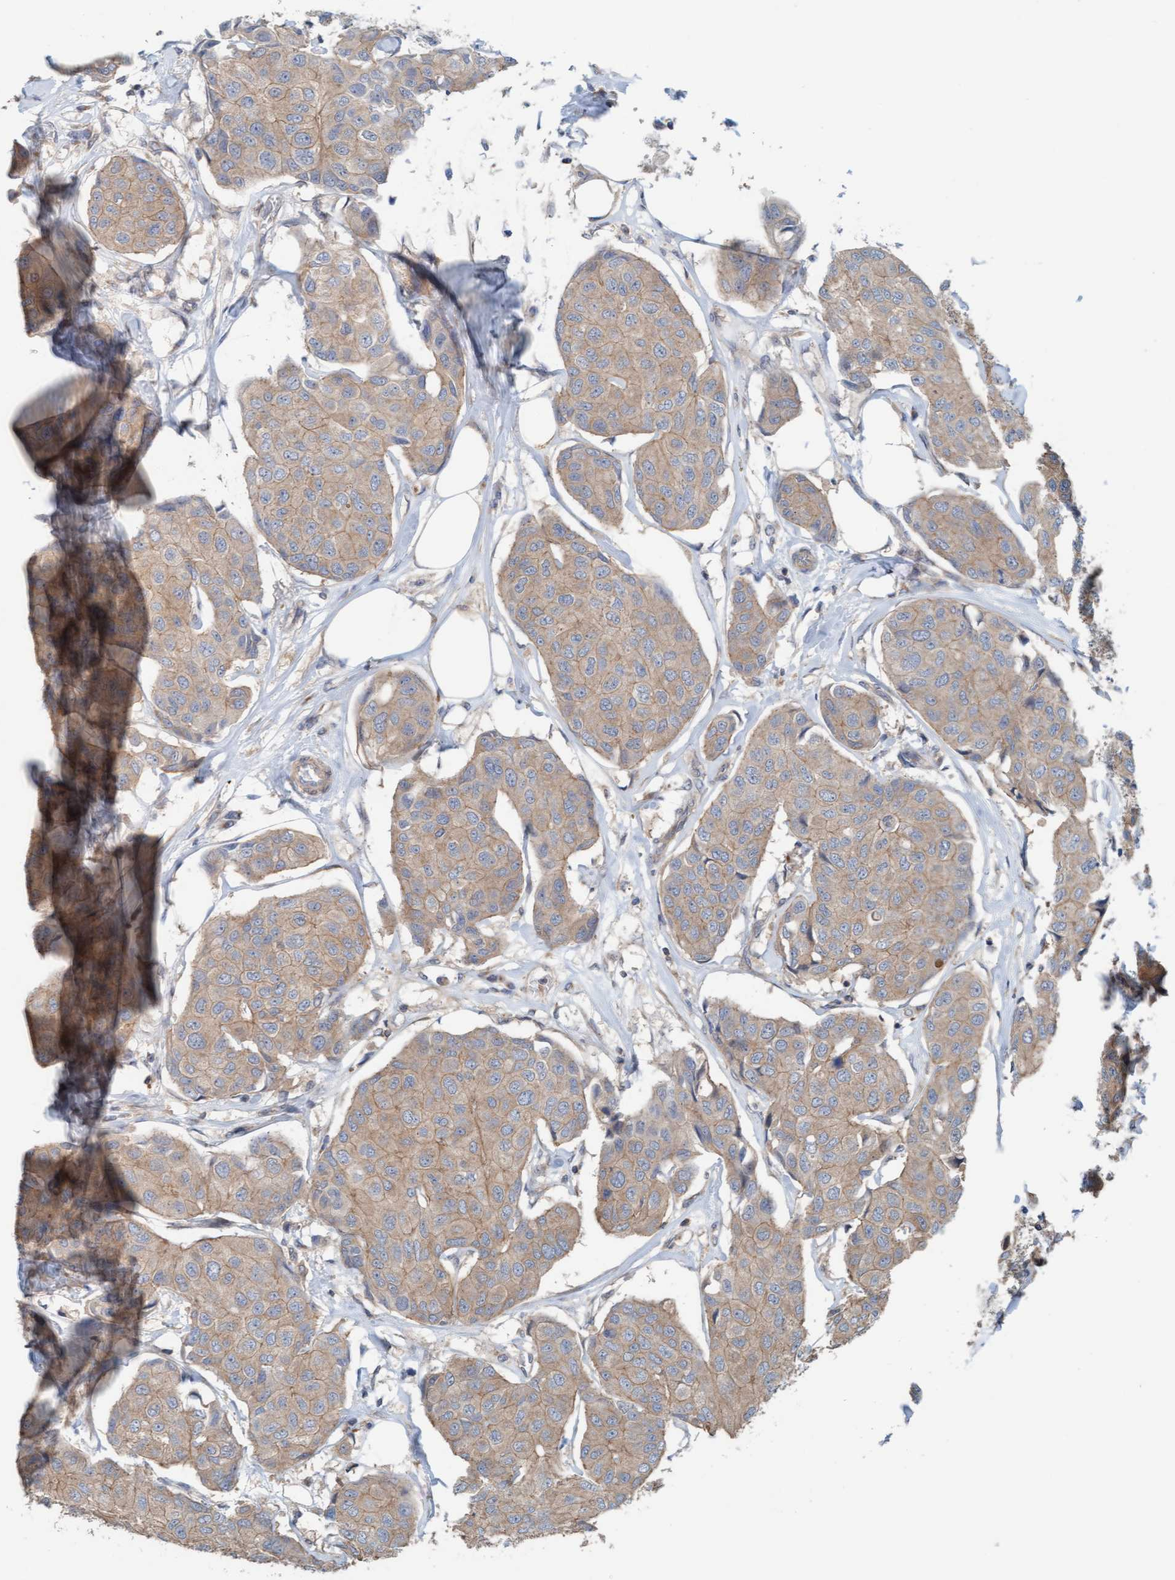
{"staining": {"intensity": "weak", "quantity": ">75%", "location": "cytoplasmic/membranous"}, "tissue": "breast cancer", "cell_type": "Tumor cells", "image_type": "cancer", "snomed": [{"axis": "morphology", "description": "Duct carcinoma"}, {"axis": "topography", "description": "Breast"}], "caption": "IHC (DAB (3,3'-diaminobenzidine)) staining of human breast cancer reveals weak cytoplasmic/membranous protein expression in approximately >75% of tumor cells.", "gene": "UBAP1", "patient": {"sex": "female", "age": 80}}